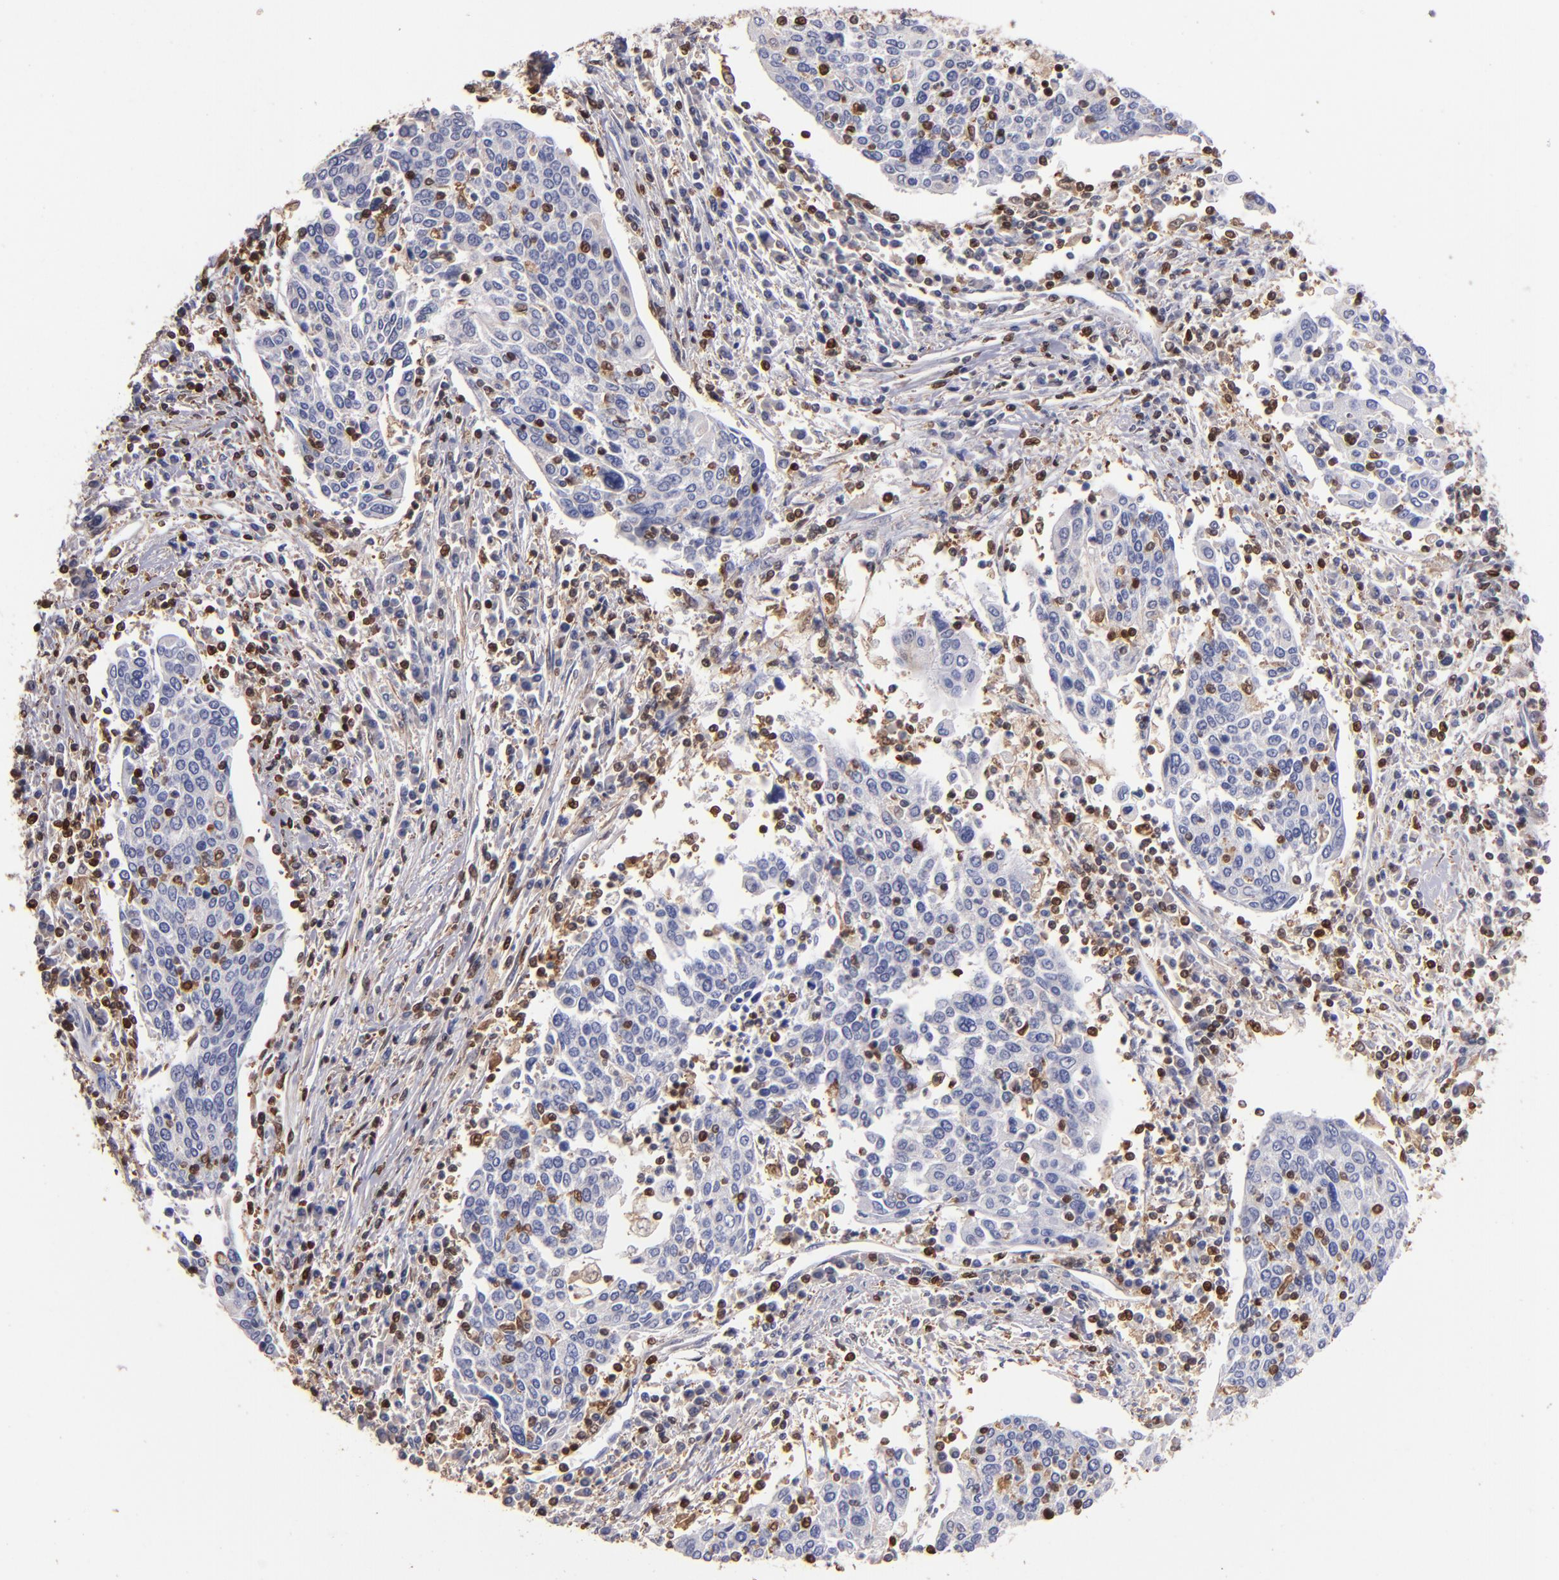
{"staining": {"intensity": "negative", "quantity": "none", "location": "none"}, "tissue": "cervical cancer", "cell_type": "Tumor cells", "image_type": "cancer", "snomed": [{"axis": "morphology", "description": "Squamous cell carcinoma, NOS"}, {"axis": "topography", "description": "Cervix"}], "caption": "This photomicrograph is of squamous cell carcinoma (cervical) stained with immunohistochemistry (IHC) to label a protein in brown with the nuclei are counter-stained blue. There is no positivity in tumor cells. (Immunohistochemistry, brightfield microscopy, high magnification).", "gene": "S100A4", "patient": {"sex": "female", "age": 40}}